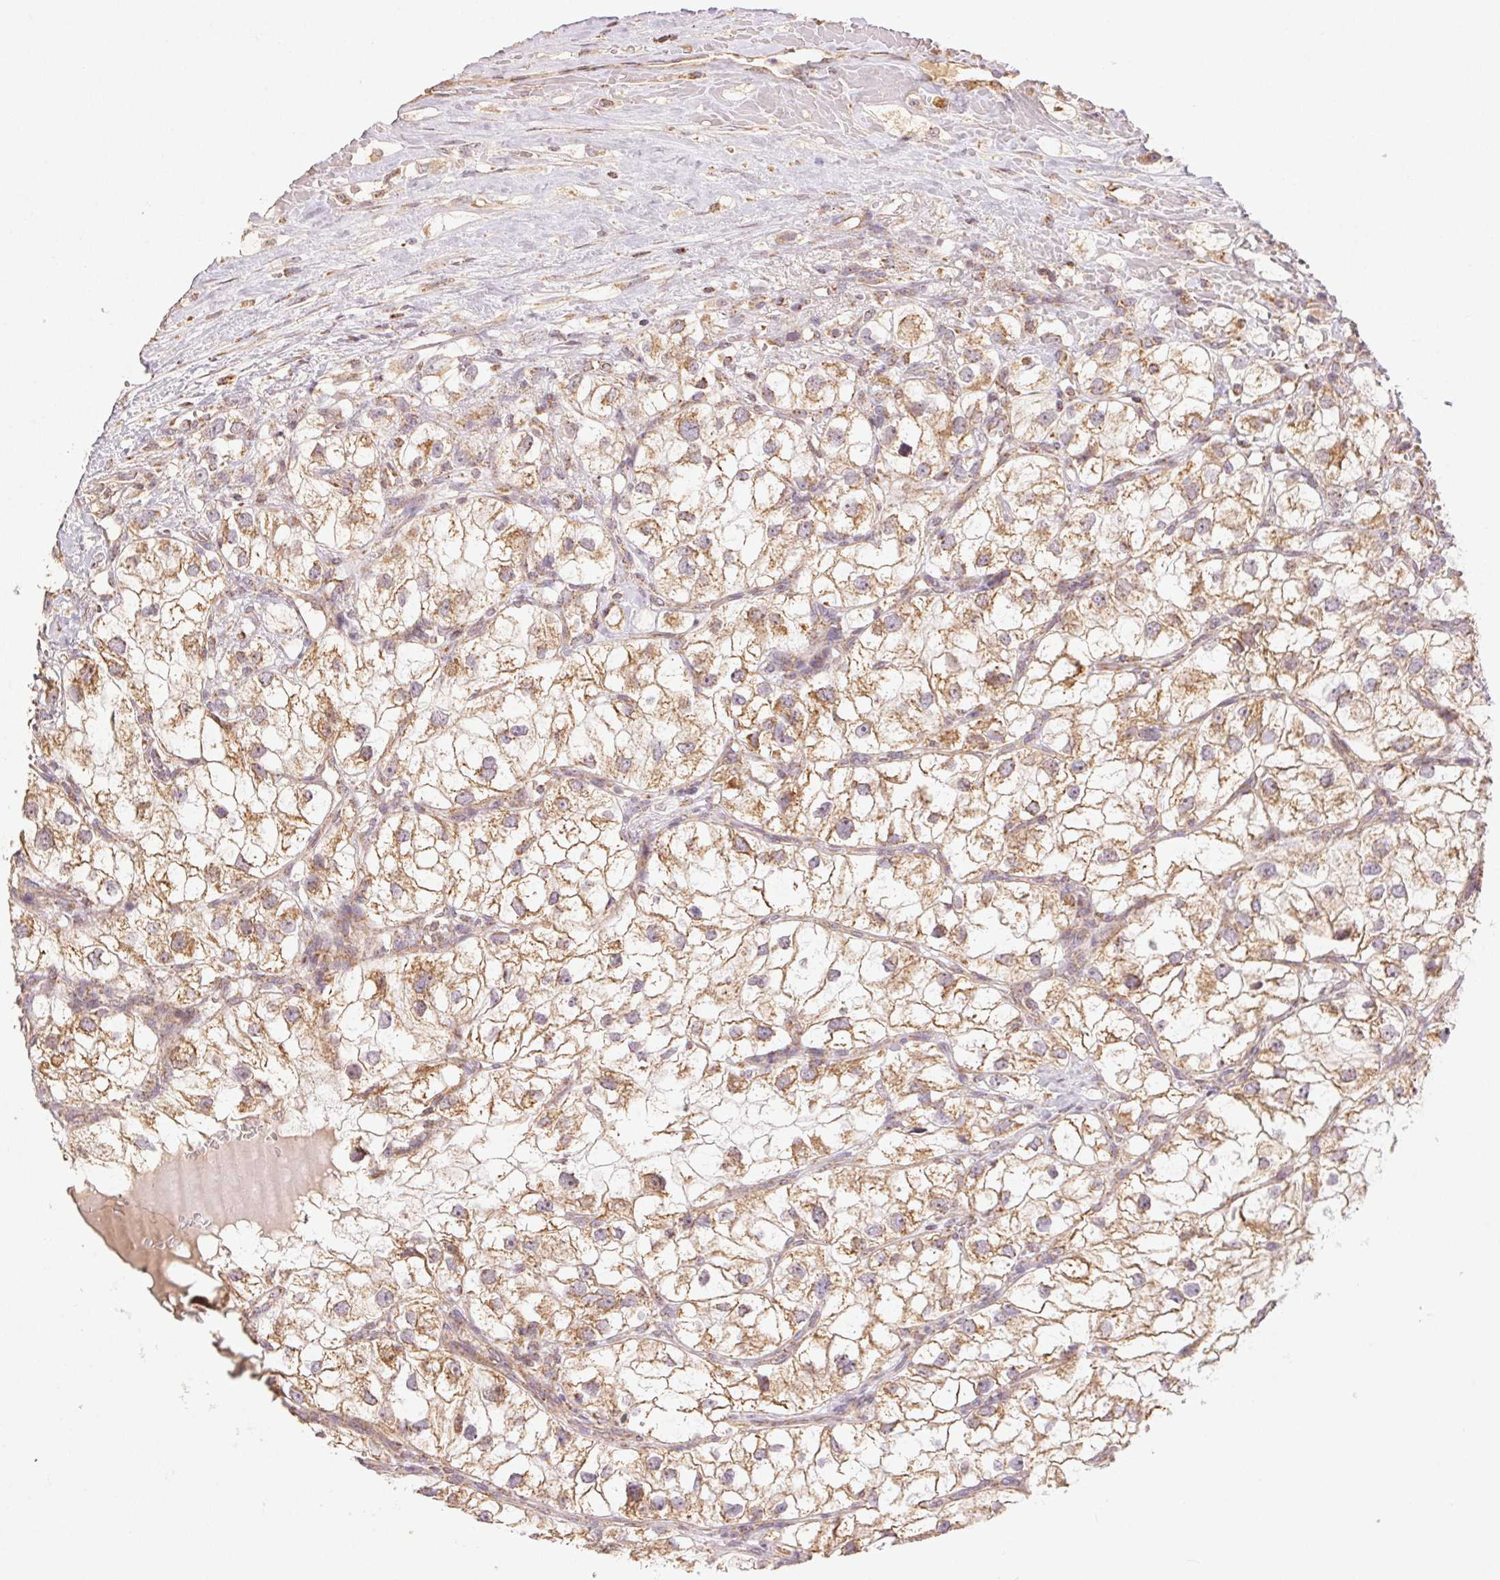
{"staining": {"intensity": "moderate", "quantity": ">75%", "location": "cytoplasmic/membranous"}, "tissue": "renal cancer", "cell_type": "Tumor cells", "image_type": "cancer", "snomed": [{"axis": "morphology", "description": "Adenocarcinoma, NOS"}, {"axis": "topography", "description": "Kidney"}], "caption": "Protein expression analysis of human renal cancer (adenocarcinoma) reveals moderate cytoplasmic/membranous positivity in about >75% of tumor cells.", "gene": "CLASP1", "patient": {"sex": "male", "age": 59}}